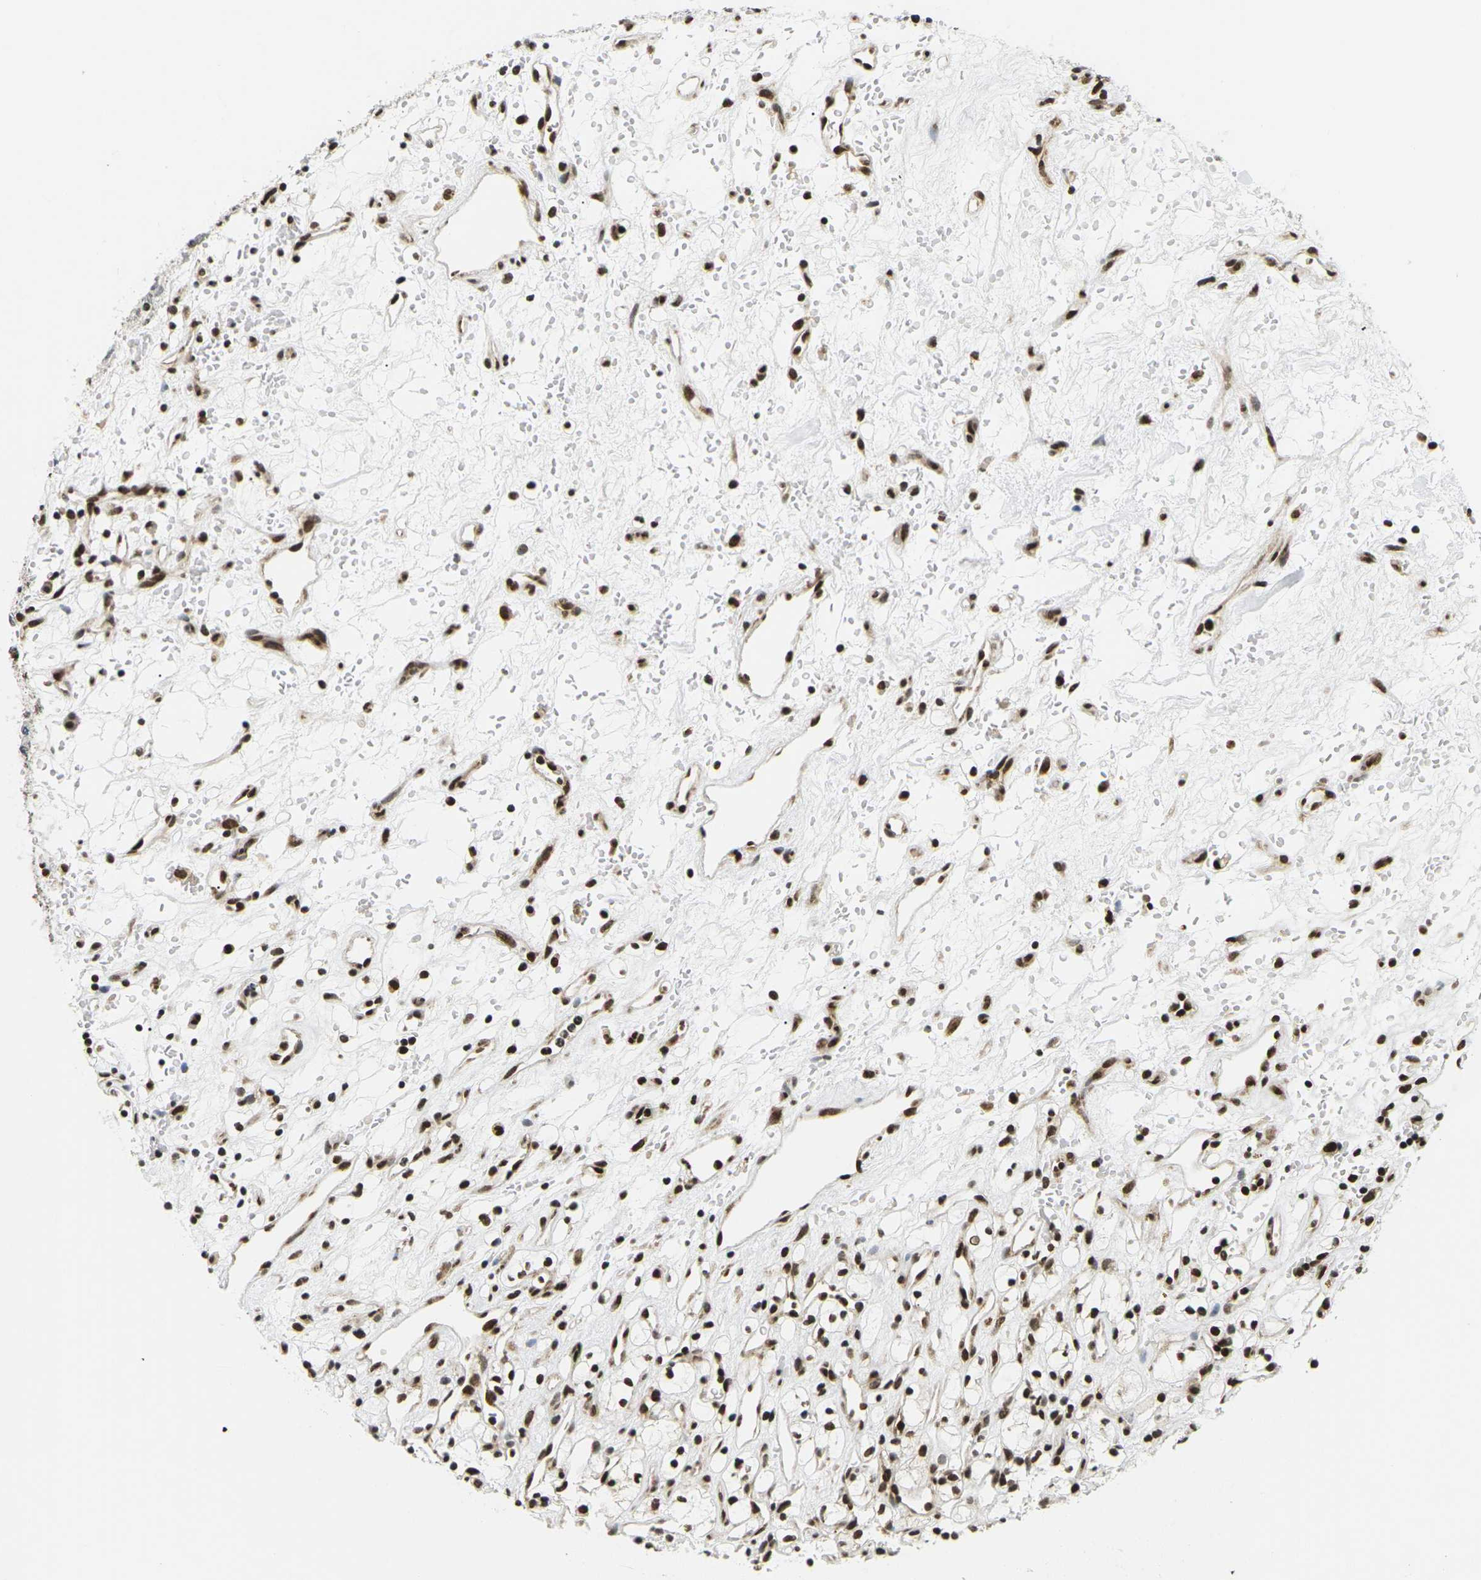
{"staining": {"intensity": "strong", "quantity": ">75%", "location": "nuclear"}, "tissue": "renal cancer", "cell_type": "Tumor cells", "image_type": "cancer", "snomed": [{"axis": "morphology", "description": "Adenocarcinoma, NOS"}, {"axis": "topography", "description": "Kidney"}], "caption": "Immunohistochemical staining of renal cancer (adenocarcinoma) reveals strong nuclear protein expression in about >75% of tumor cells. (IHC, brightfield microscopy, high magnification).", "gene": "CELF1", "patient": {"sex": "female", "age": 60}}